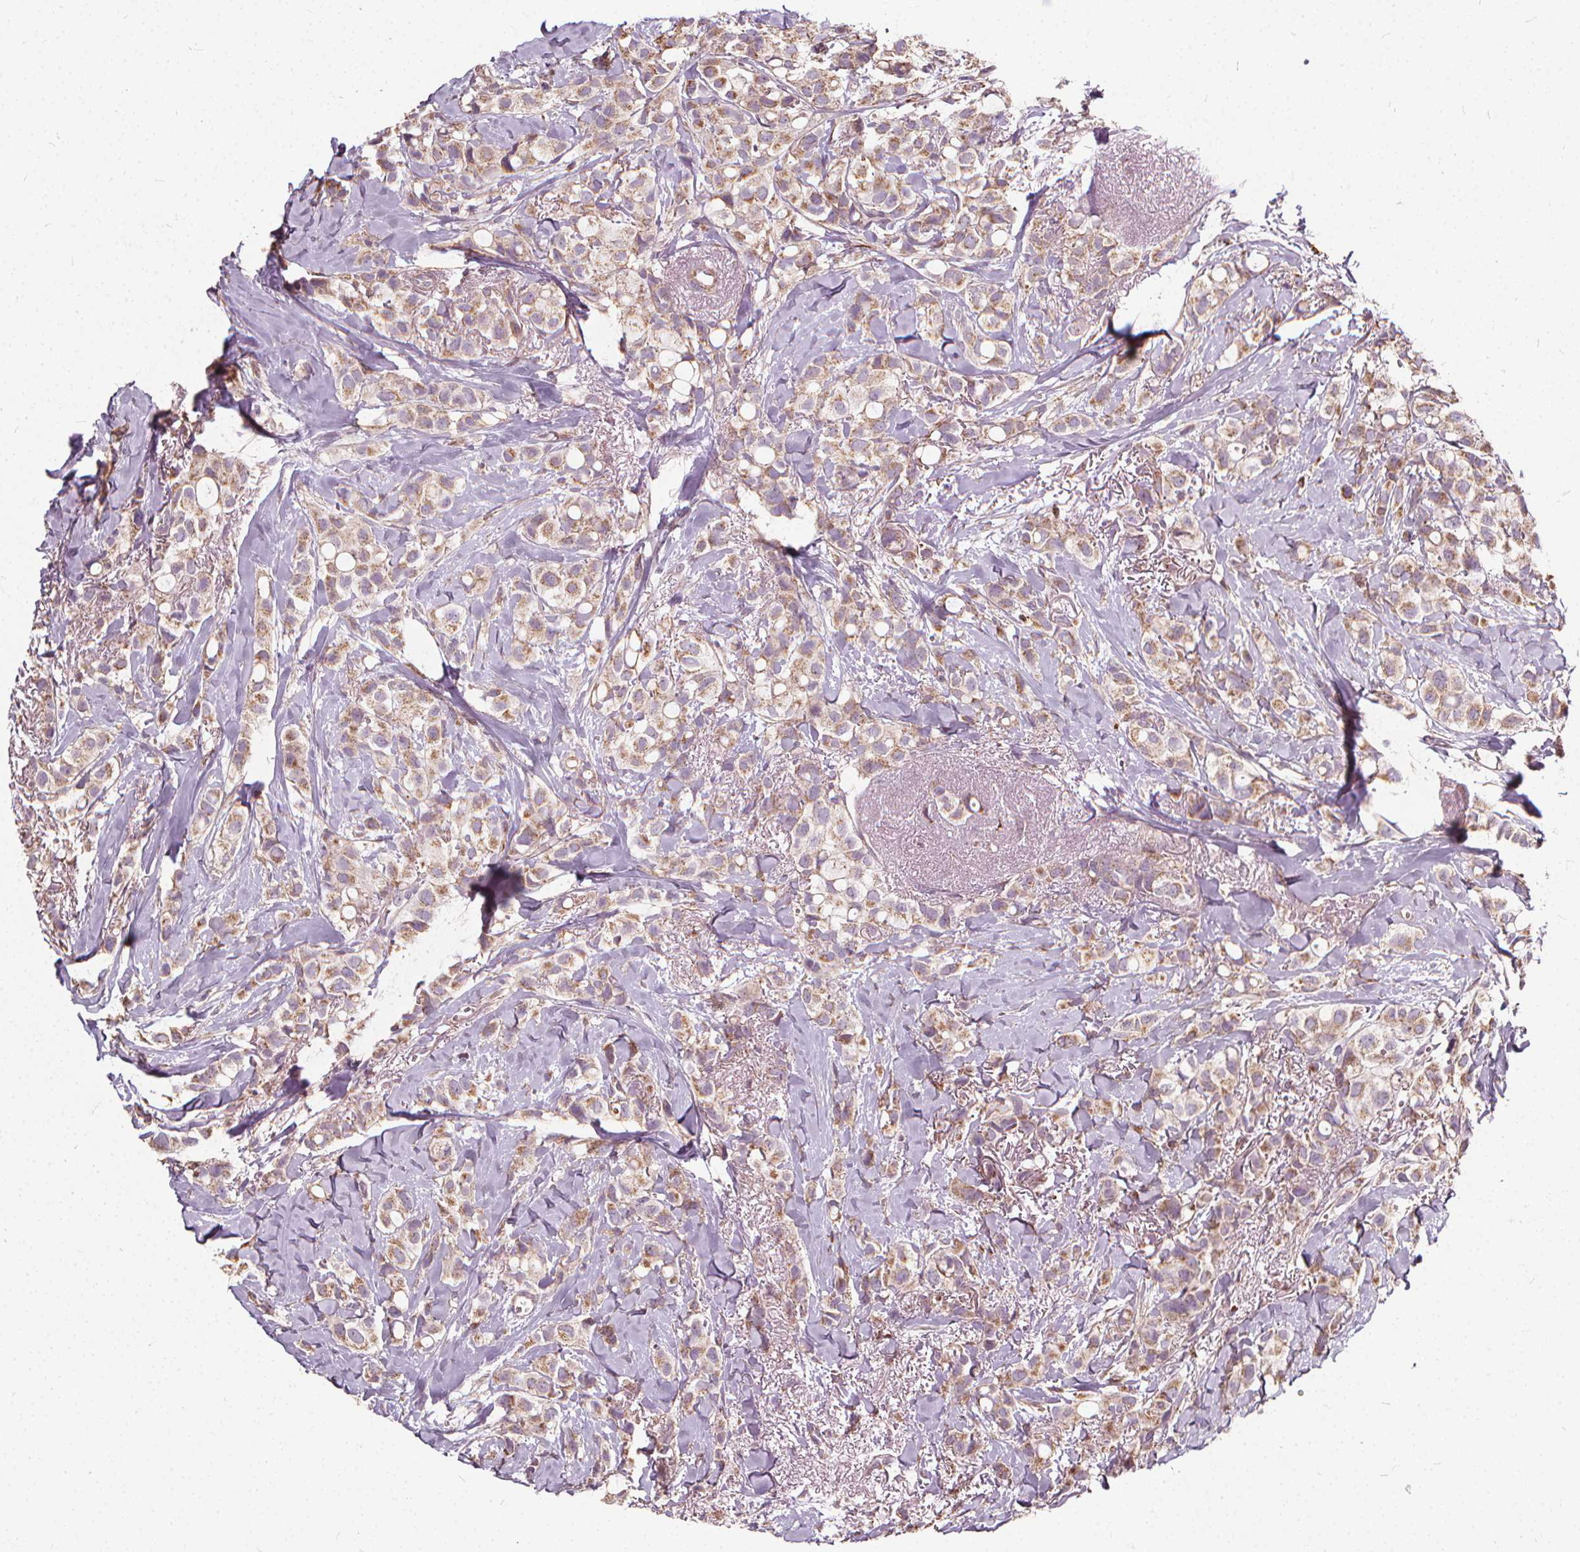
{"staining": {"intensity": "moderate", "quantity": ">75%", "location": "cytoplasmic/membranous"}, "tissue": "breast cancer", "cell_type": "Tumor cells", "image_type": "cancer", "snomed": [{"axis": "morphology", "description": "Duct carcinoma"}, {"axis": "topography", "description": "Breast"}], "caption": "Moderate cytoplasmic/membranous protein staining is present in approximately >75% of tumor cells in breast cancer.", "gene": "ORAI2", "patient": {"sex": "female", "age": 85}}